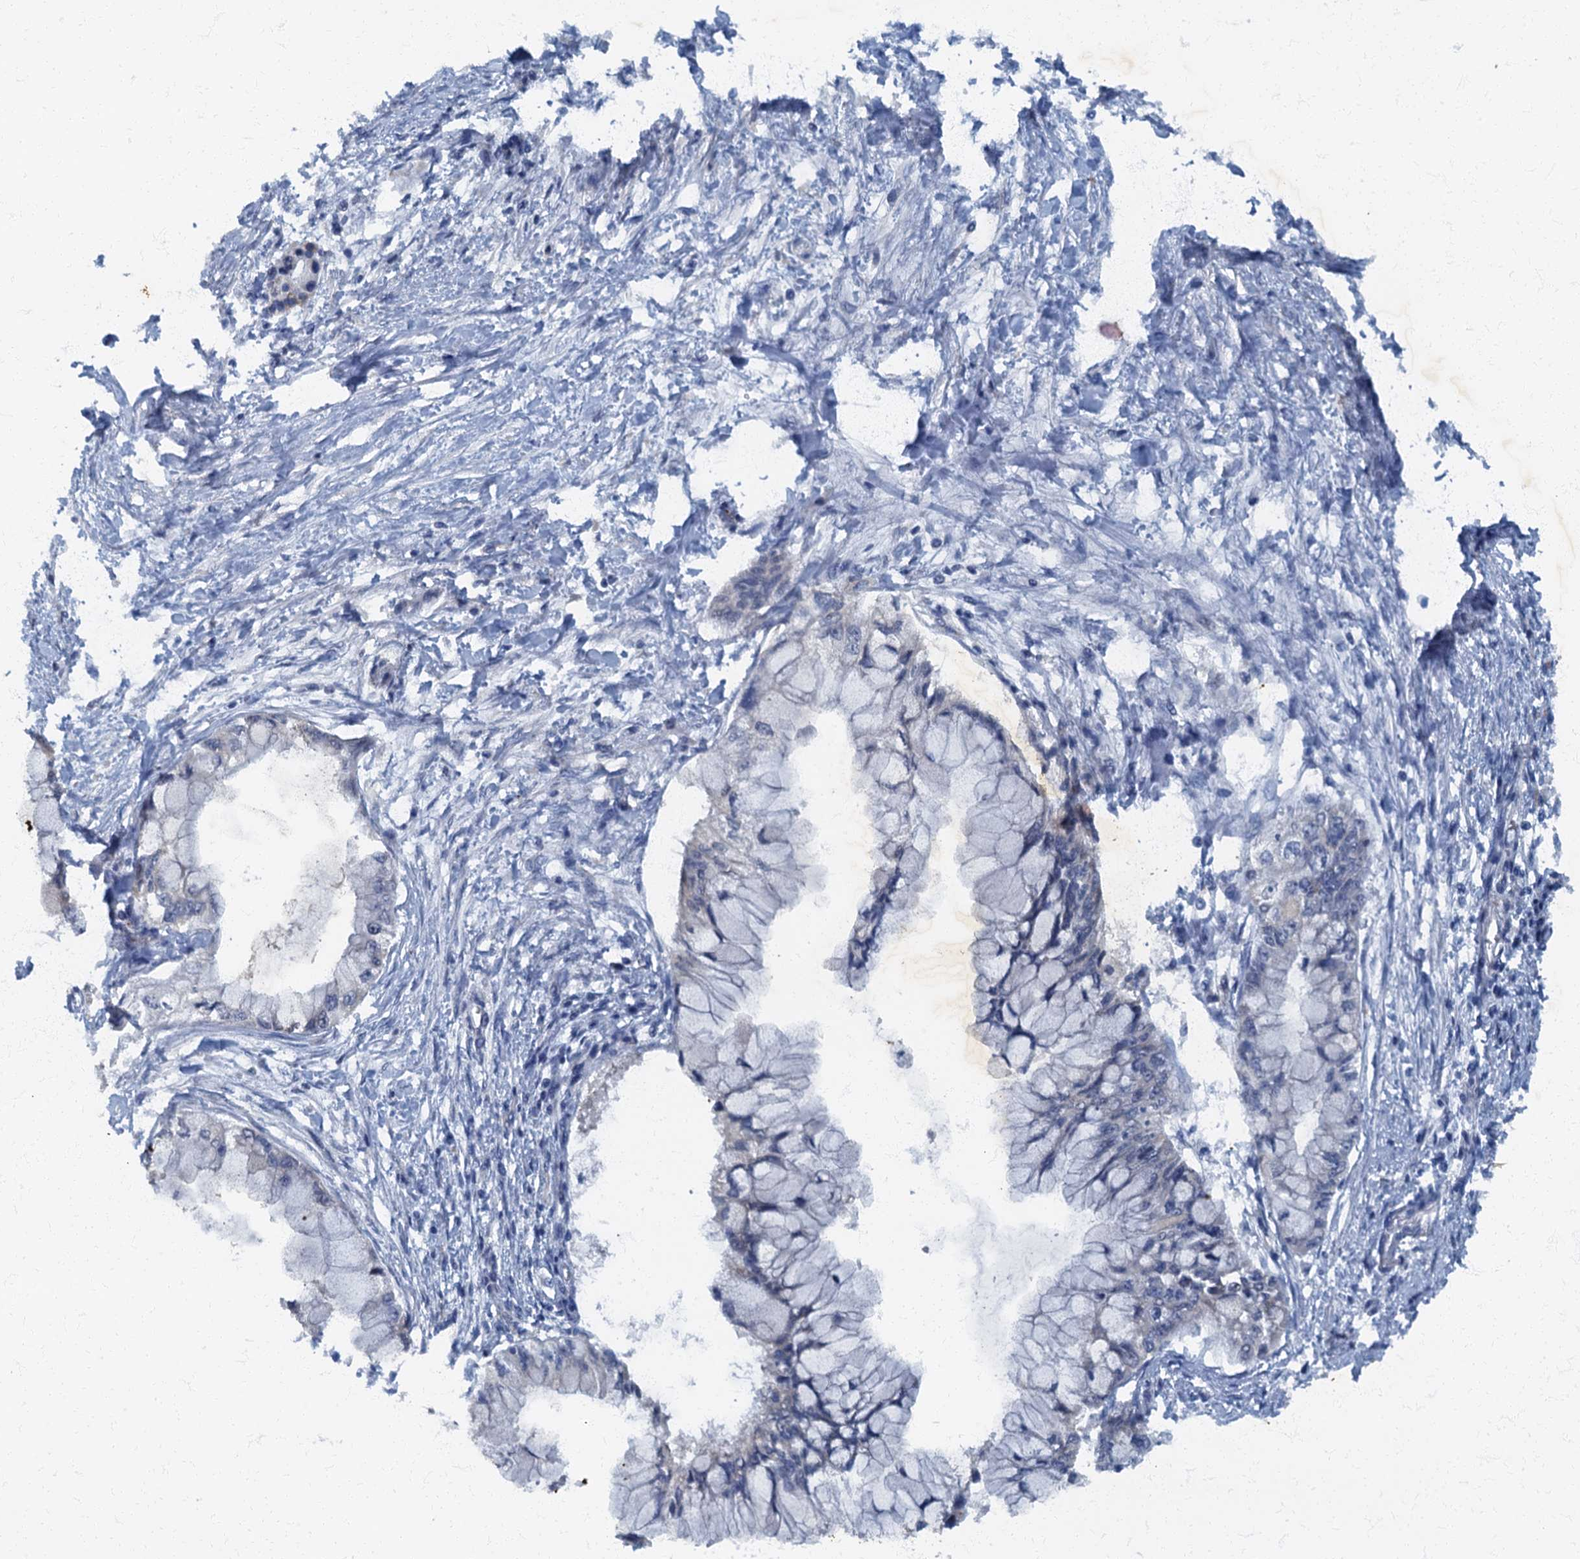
{"staining": {"intensity": "negative", "quantity": "none", "location": "none"}, "tissue": "pancreatic cancer", "cell_type": "Tumor cells", "image_type": "cancer", "snomed": [{"axis": "morphology", "description": "Adenocarcinoma, NOS"}, {"axis": "topography", "description": "Pancreas"}], "caption": "A high-resolution micrograph shows IHC staining of pancreatic cancer (adenocarcinoma), which exhibits no significant expression in tumor cells.", "gene": "ARL11", "patient": {"sex": "male", "age": 48}}